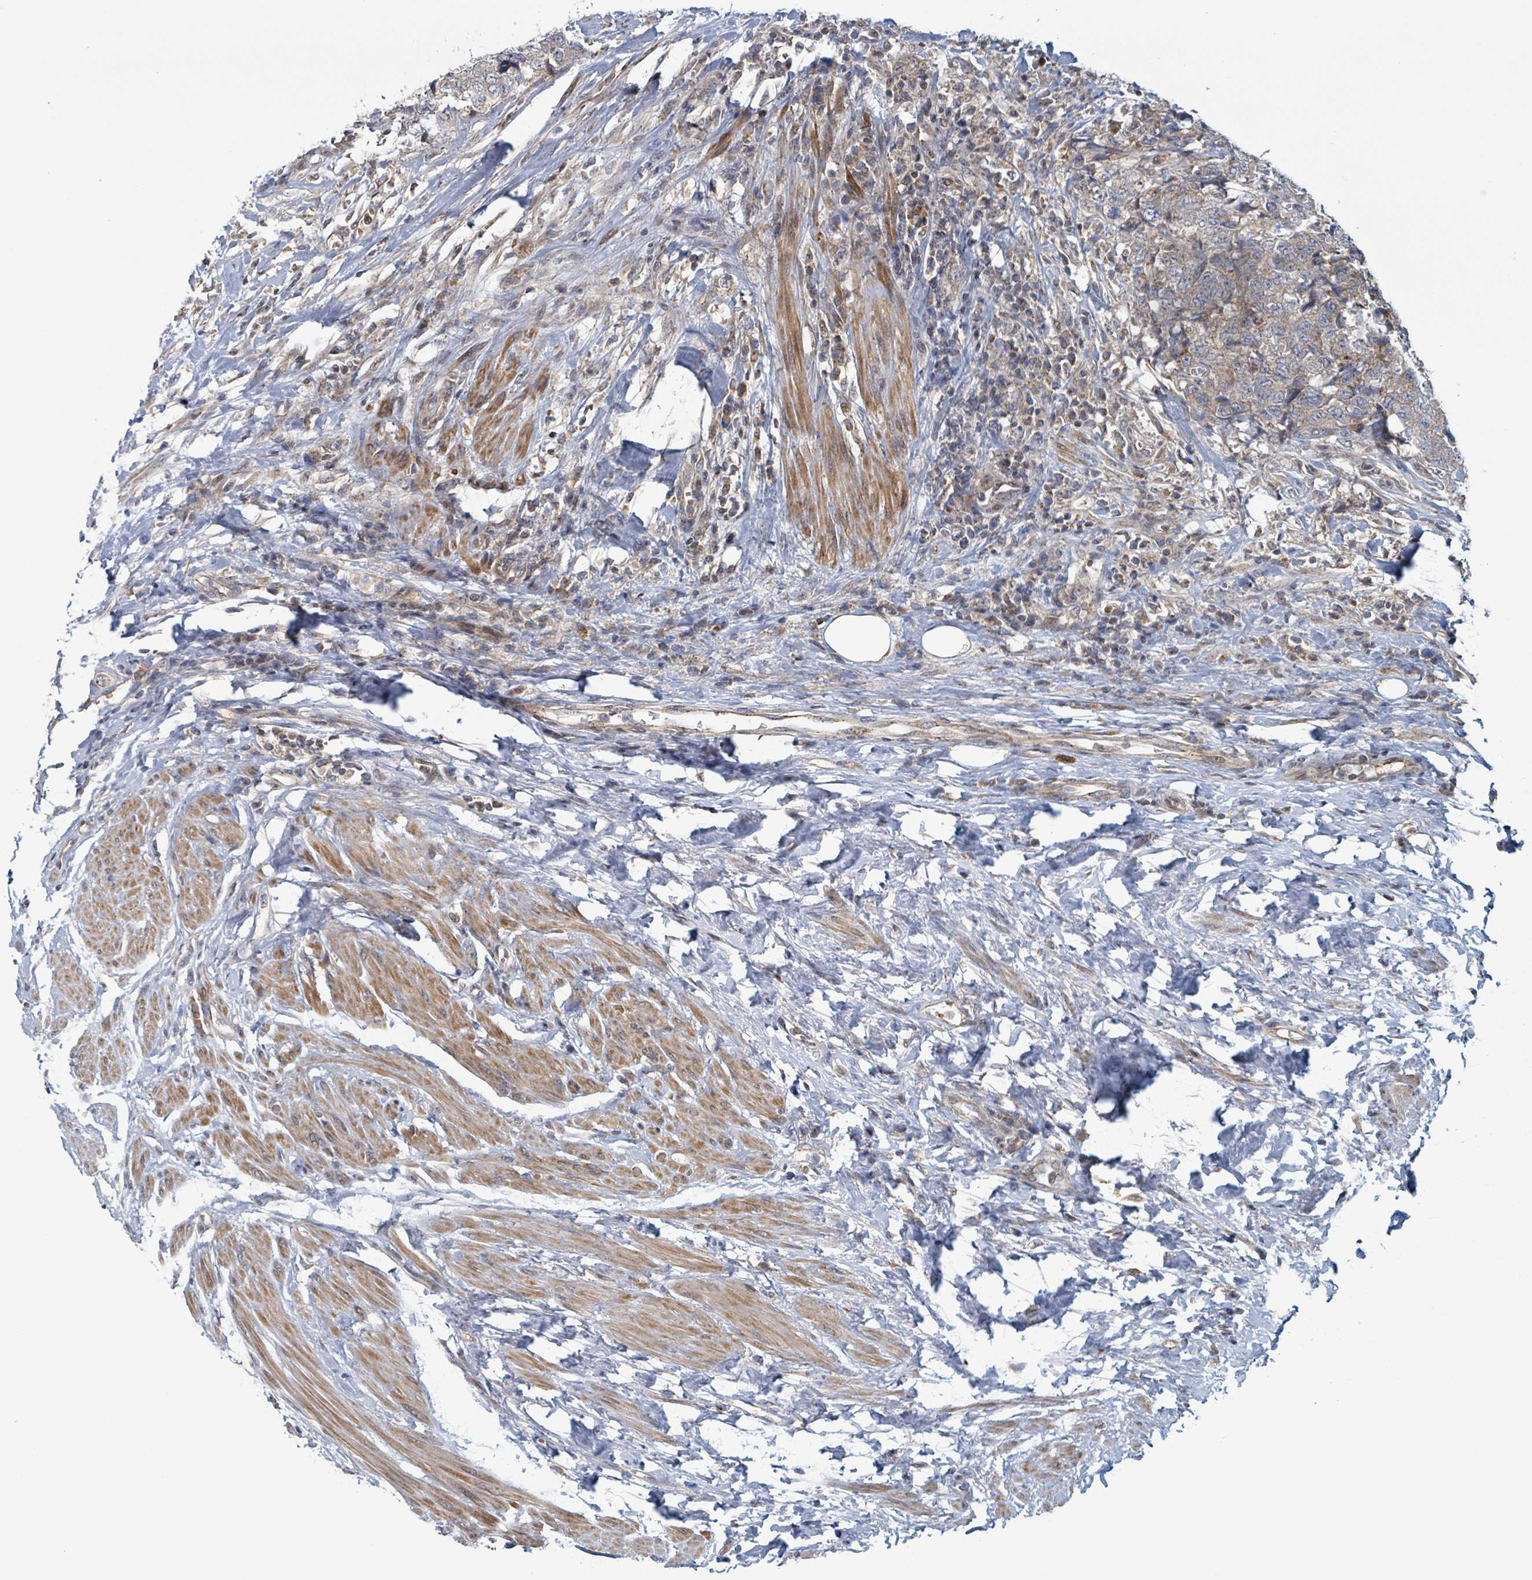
{"staining": {"intensity": "weak", "quantity": ">75%", "location": "cytoplasmic/membranous"}, "tissue": "urothelial cancer", "cell_type": "Tumor cells", "image_type": "cancer", "snomed": [{"axis": "morphology", "description": "Urothelial carcinoma, High grade"}, {"axis": "topography", "description": "Urinary bladder"}], "caption": "Urothelial cancer tissue demonstrates weak cytoplasmic/membranous expression in about >75% of tumor cells", "gene": "HIVEP1", "patient": {"sex": "female", "age": 78}}